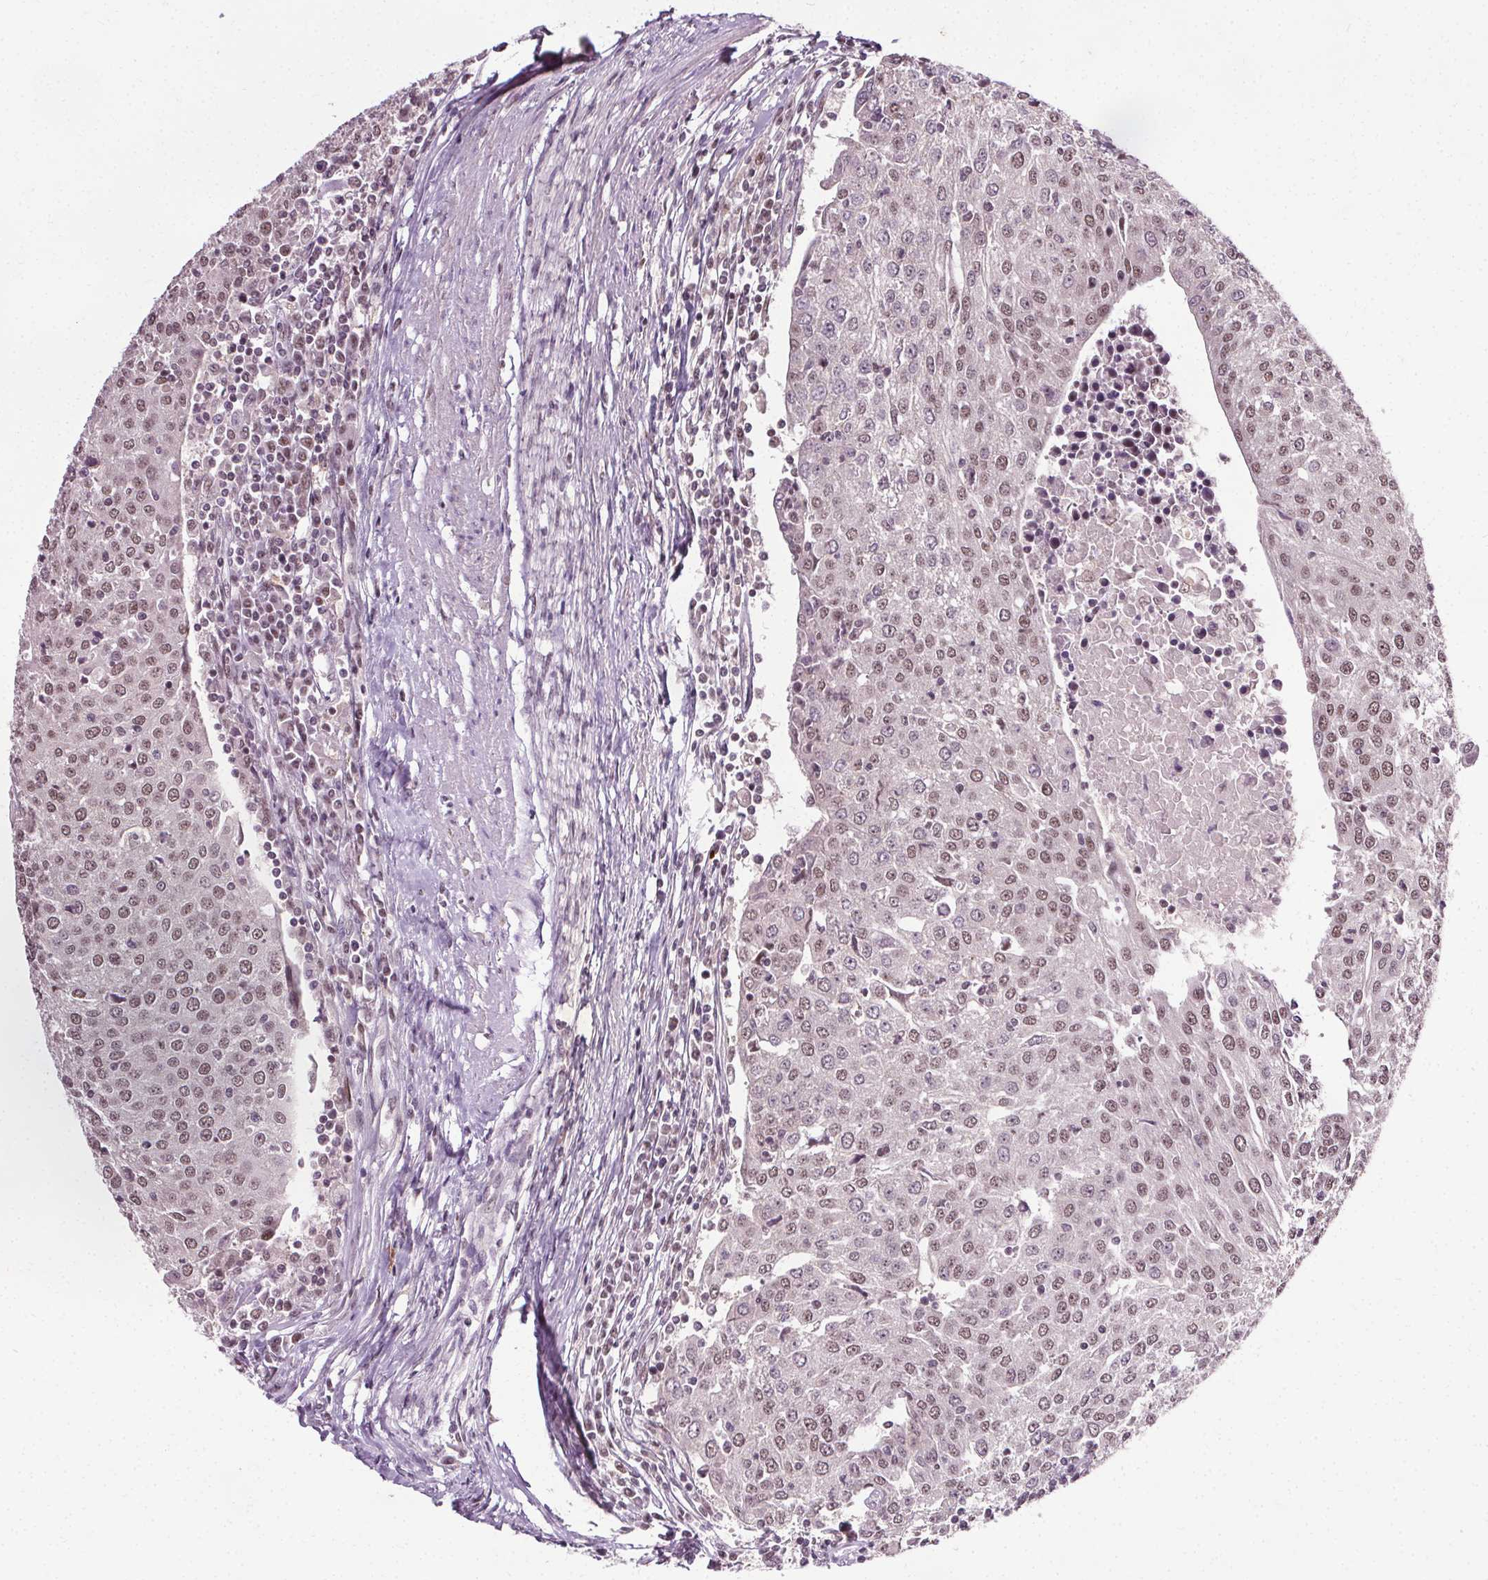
{"staining": {"intensity": "weak", "quantity": ">75%", "location": "nuclear"}, "tissue": "urothelial cancer", "cell_type": "Tumor cells", "image_type": "cancer", "snomed": [{"axis": "morphology", "description": "Urothelial carcinoma, High grade"}, {"axis": "topography", "description": "Urinary bladder"}], "caption": "IHC image of neoplastic tissue: urothelial carcinoma (high-grade) stained using immunohistochemistry (IHC) demonstrates low levels of weak protein expression localized specifically in the nuclear of tumor cells, appearing as a nuclear brown color.", "gene": "MED6", "patient": {"sex": "female", "age": 85}}